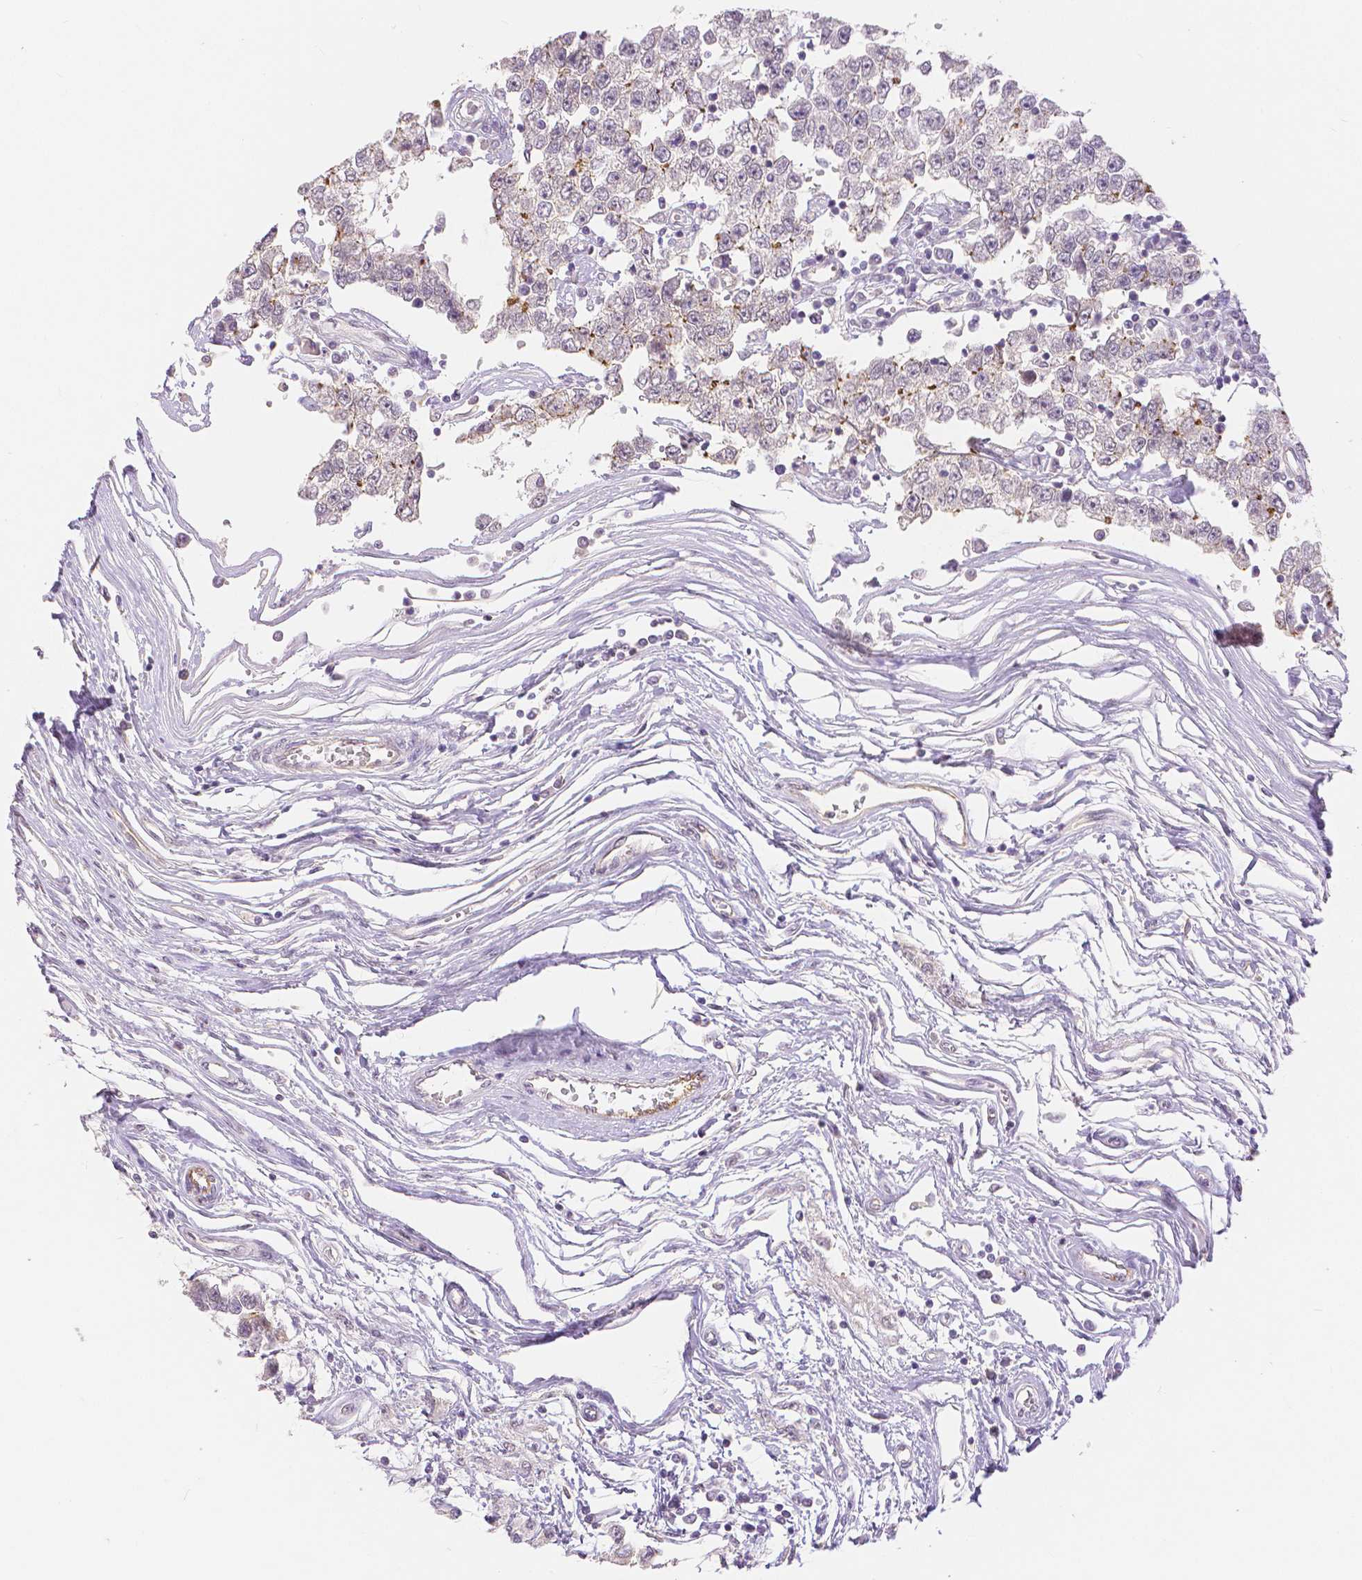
{"staining": {"intensity": "negative", "quantity": "none", "location": "none"}, "tissue": "testis cancer", "cell_type": "Tumor cells", "image_type": "cancer", "snomed": [{"axis": "morphology", "description": "Seminoma, NOS"}, {"axis": "topography", "description": "Testis"}], "caption": "Micrograph shows no protein staining in tumor cells of testis seminoma tissue. (DAB (3,3'-diaminobenzidine) IHC with hematoxylin counter stain).", "gene": "OCLN", "patient": {"sex": "male", "age": 34}}